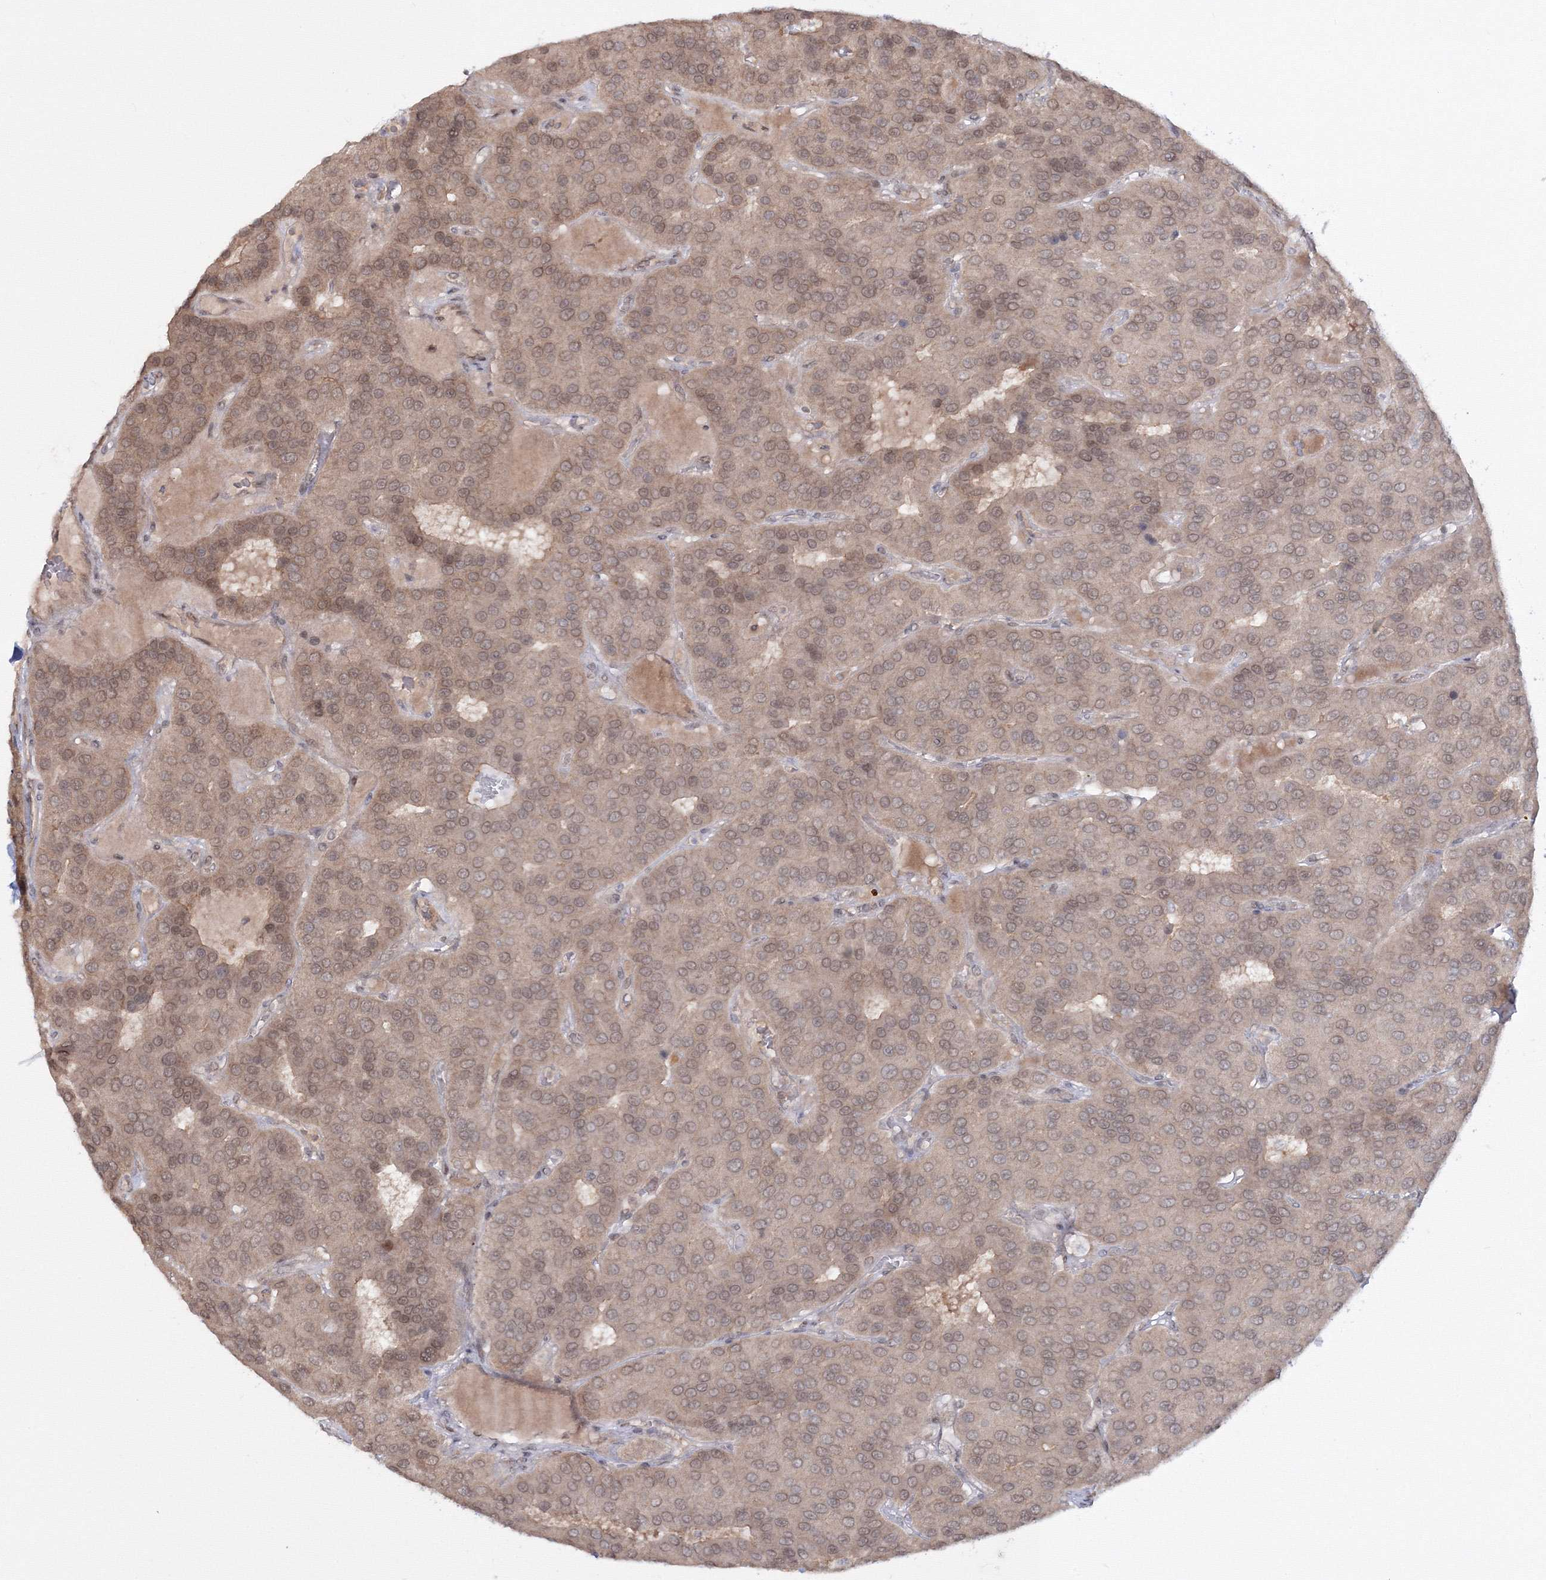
{"staining": {"intensity": "weak", "quantity": ">75%", "location": "cytoplasmic/membranous,nuclear"}, "tissue": "parathyroid gland", "cell_type": "Glandular cells", "image_type": "normal", "snomed": [{"axis": "morphology", "description": "Normal tissue, NOS"}, {"axis": "morphology", "description": "Adenoma, NOS"}, {"axis": "topography", "description": "Parathyroid gland"}], "caption": "Protein expression analysis of normal parathyroid gland demonstrates weak cytoplasmic/membranous,nuclear staining in approximately >75% of glandular cells.", "gene": "ZFAND6", "patient": {"sex": "female", "age": 86}}